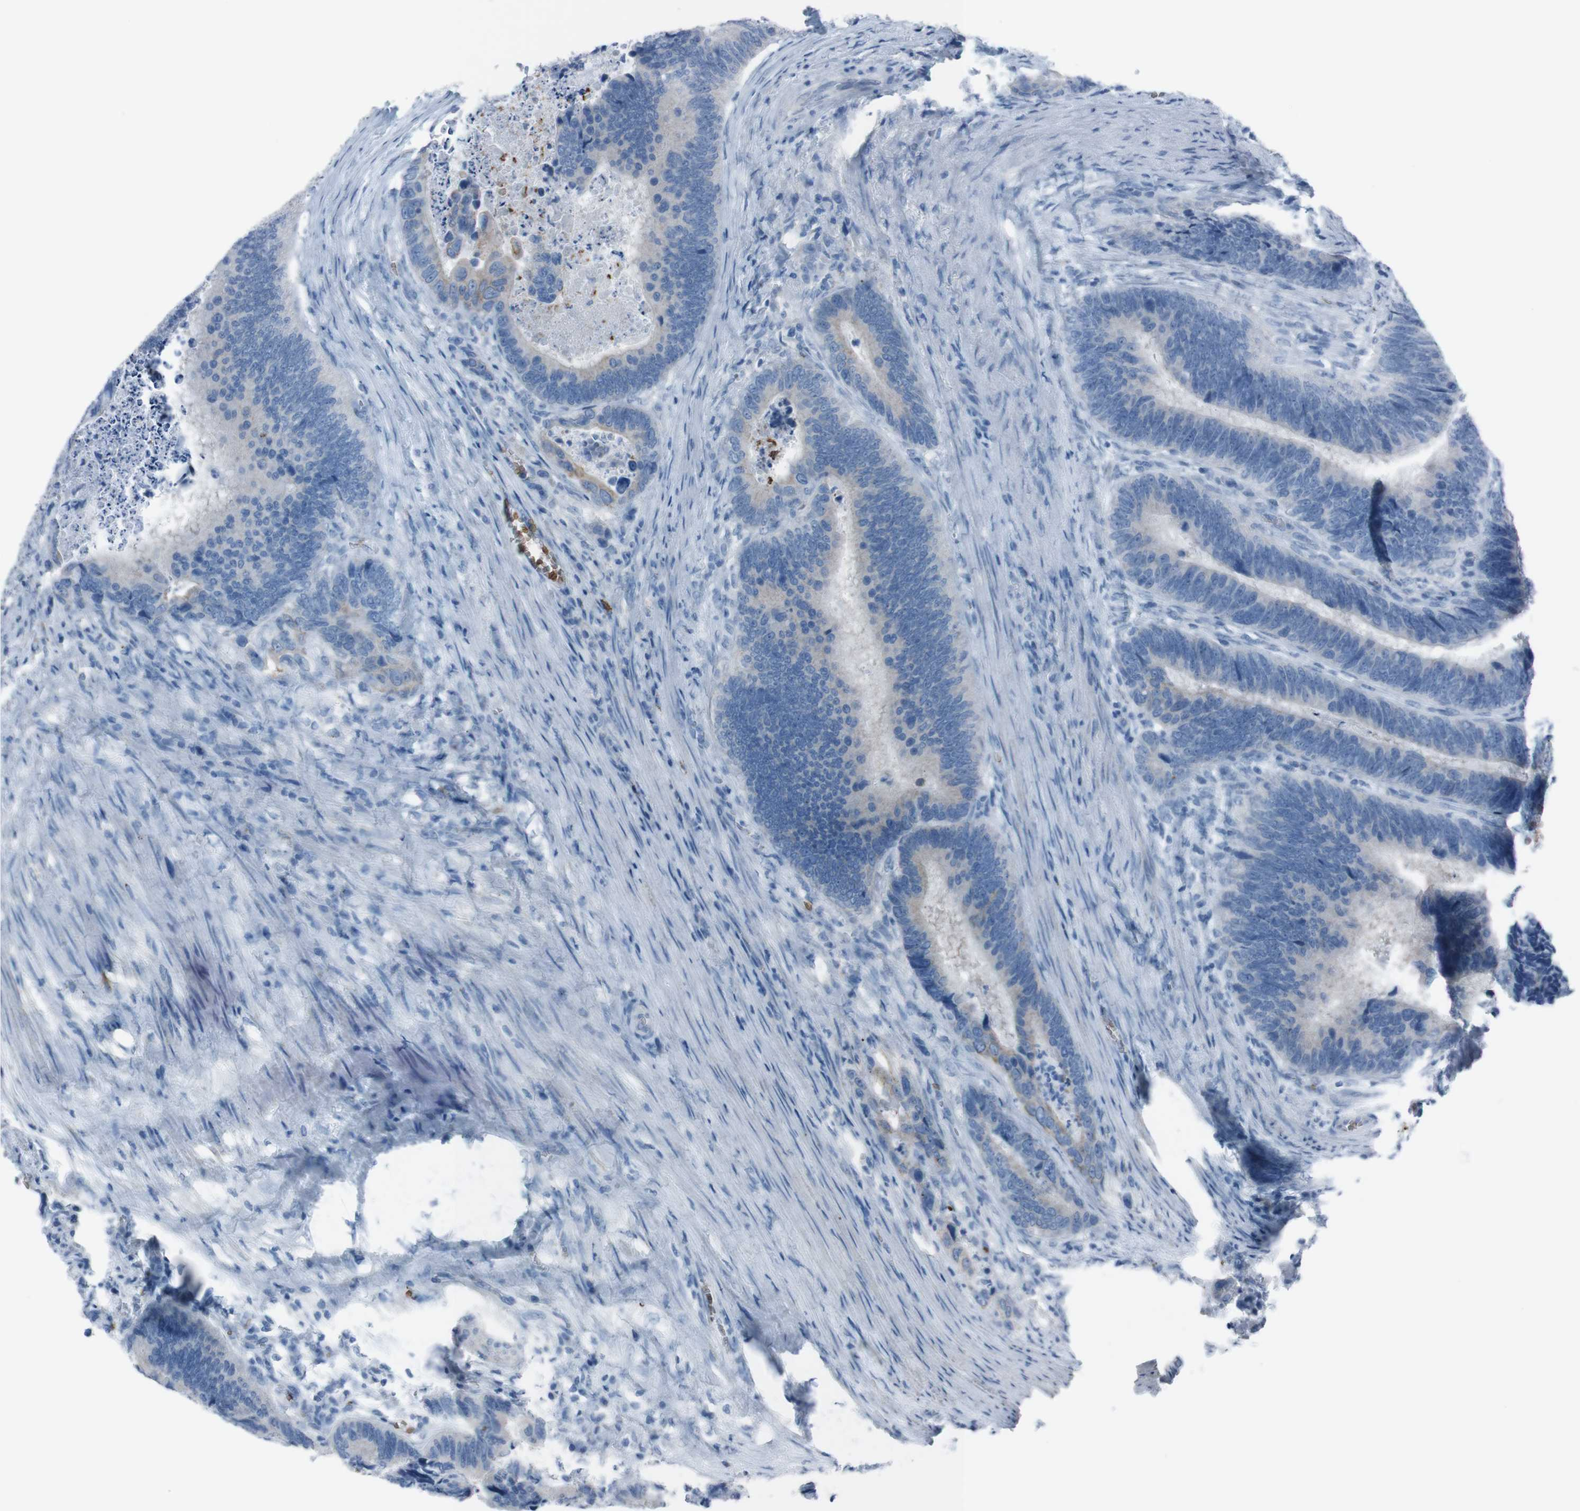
{"staining": {"intensity": "negative", "quantity": "none", "location": "none"}, "tissue": "colorectal cancer", "cell_type": "Tumor cells", "image_type": "cancer", "snomed": [{"axis": "morphology", "description": "Adenocarcinoma, NOS"}, {"axis": "topography", "description": "Colon"}], "caption": "Immunohistochemistry (IHC) of human adenocarcinoma (colorectal) exhibits no expression in tumor cells.", "gene": "ST6GAL1", "patient": {"sex": "male", "age": 72}}